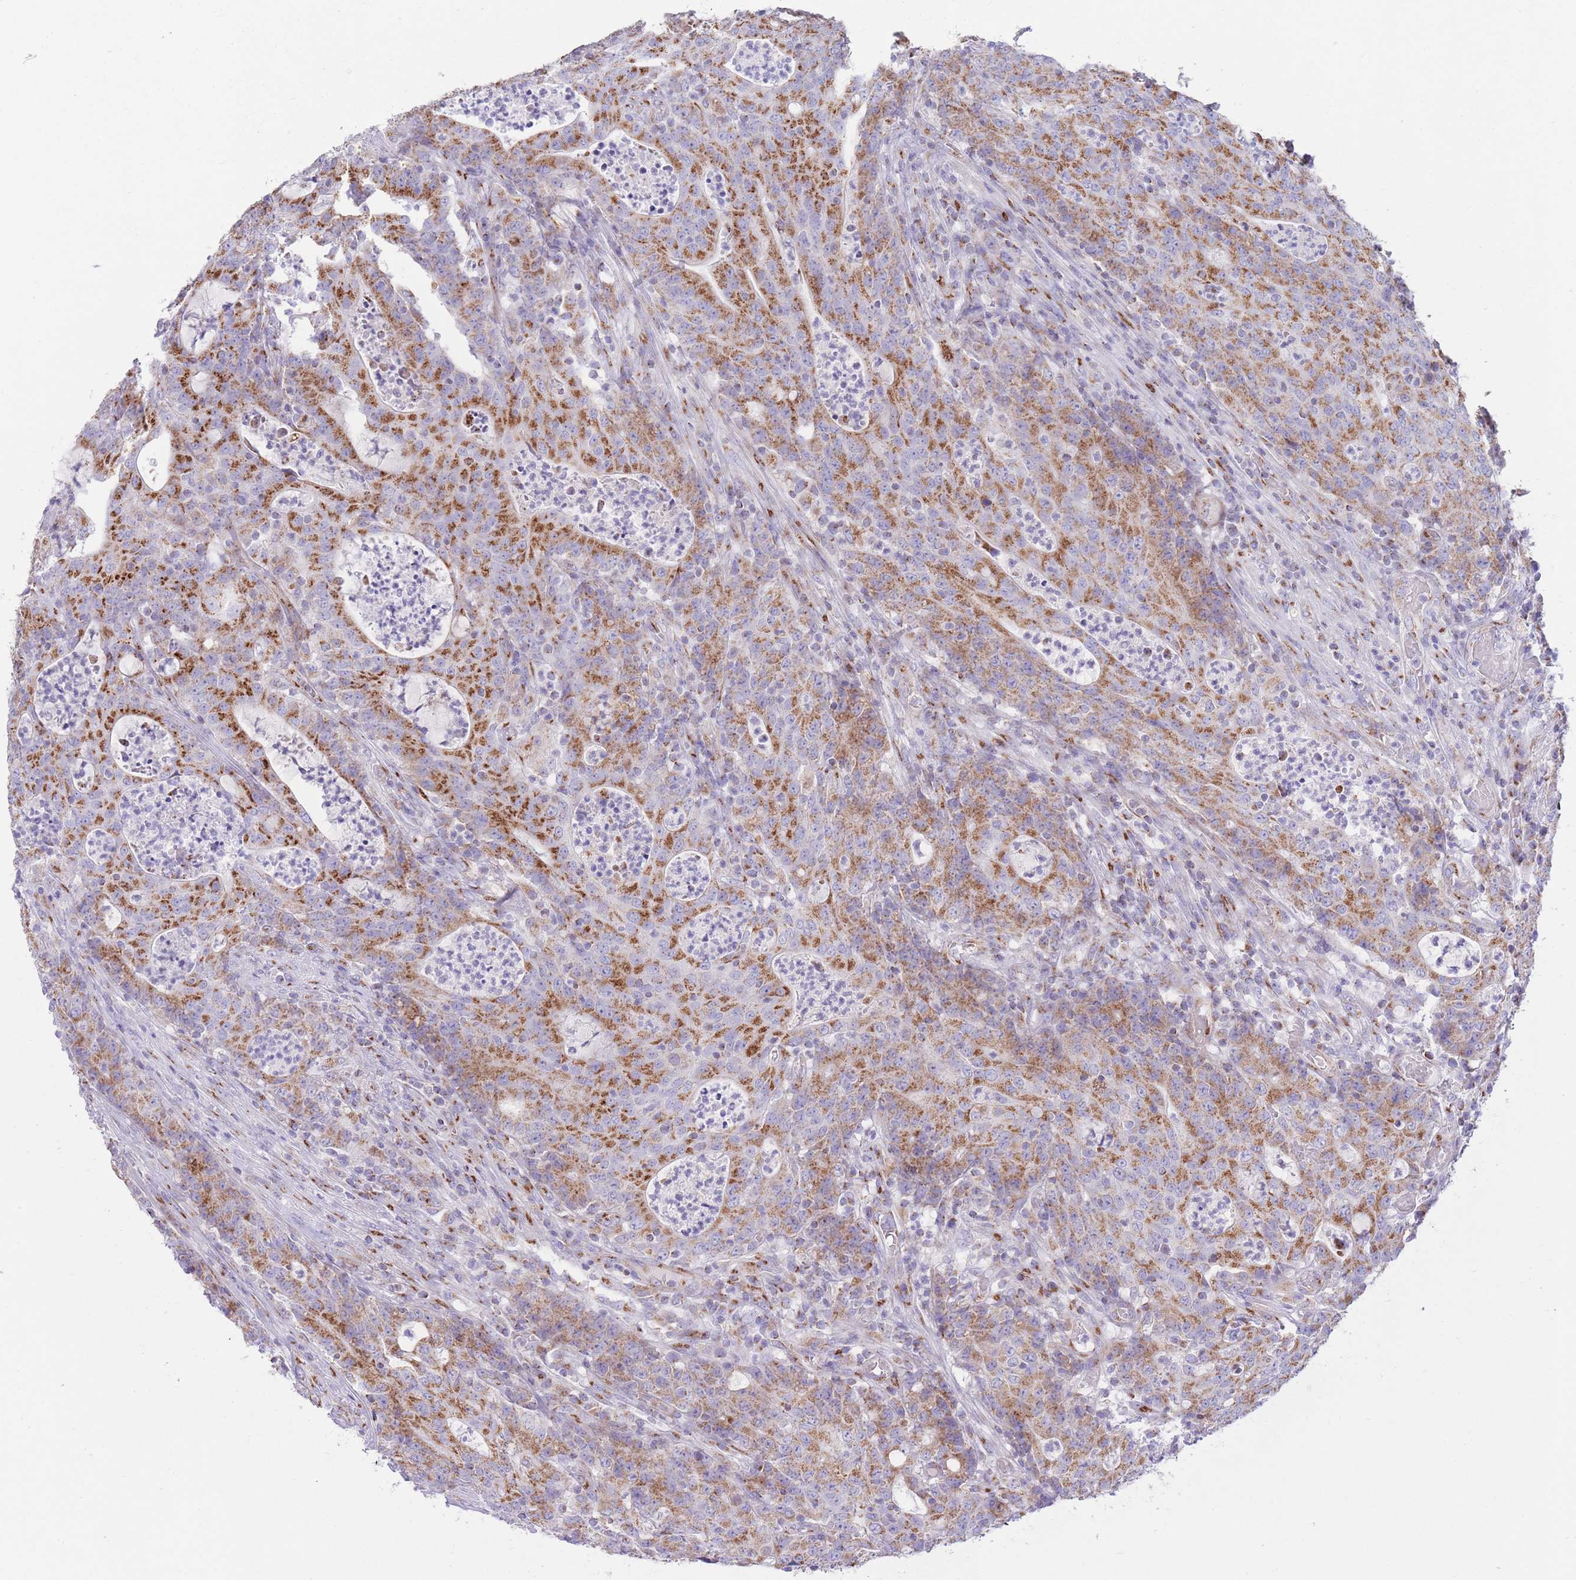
{"staining": {"intensity": "moderate", "quantity": ">75%", "location": "cytoplasmic/membranous"}, "tissue": "colorectal cancer", "cell_type": "Tumor cells", "image_type": "cancer", "snomed": [{"axis": "morphology", "description": "Adenocarcinoma, NOS"}, {"axis": "topography", "description": "Colon"}], "caption": "Colorectal adenocarcinoma was stained to show a protein in brown. There is medium levels of moderate cytoplasmic/membranous staining in about >75% of tumor cells.", "gene": "MPND", "patient": {"sex": "male", "age": 83}}